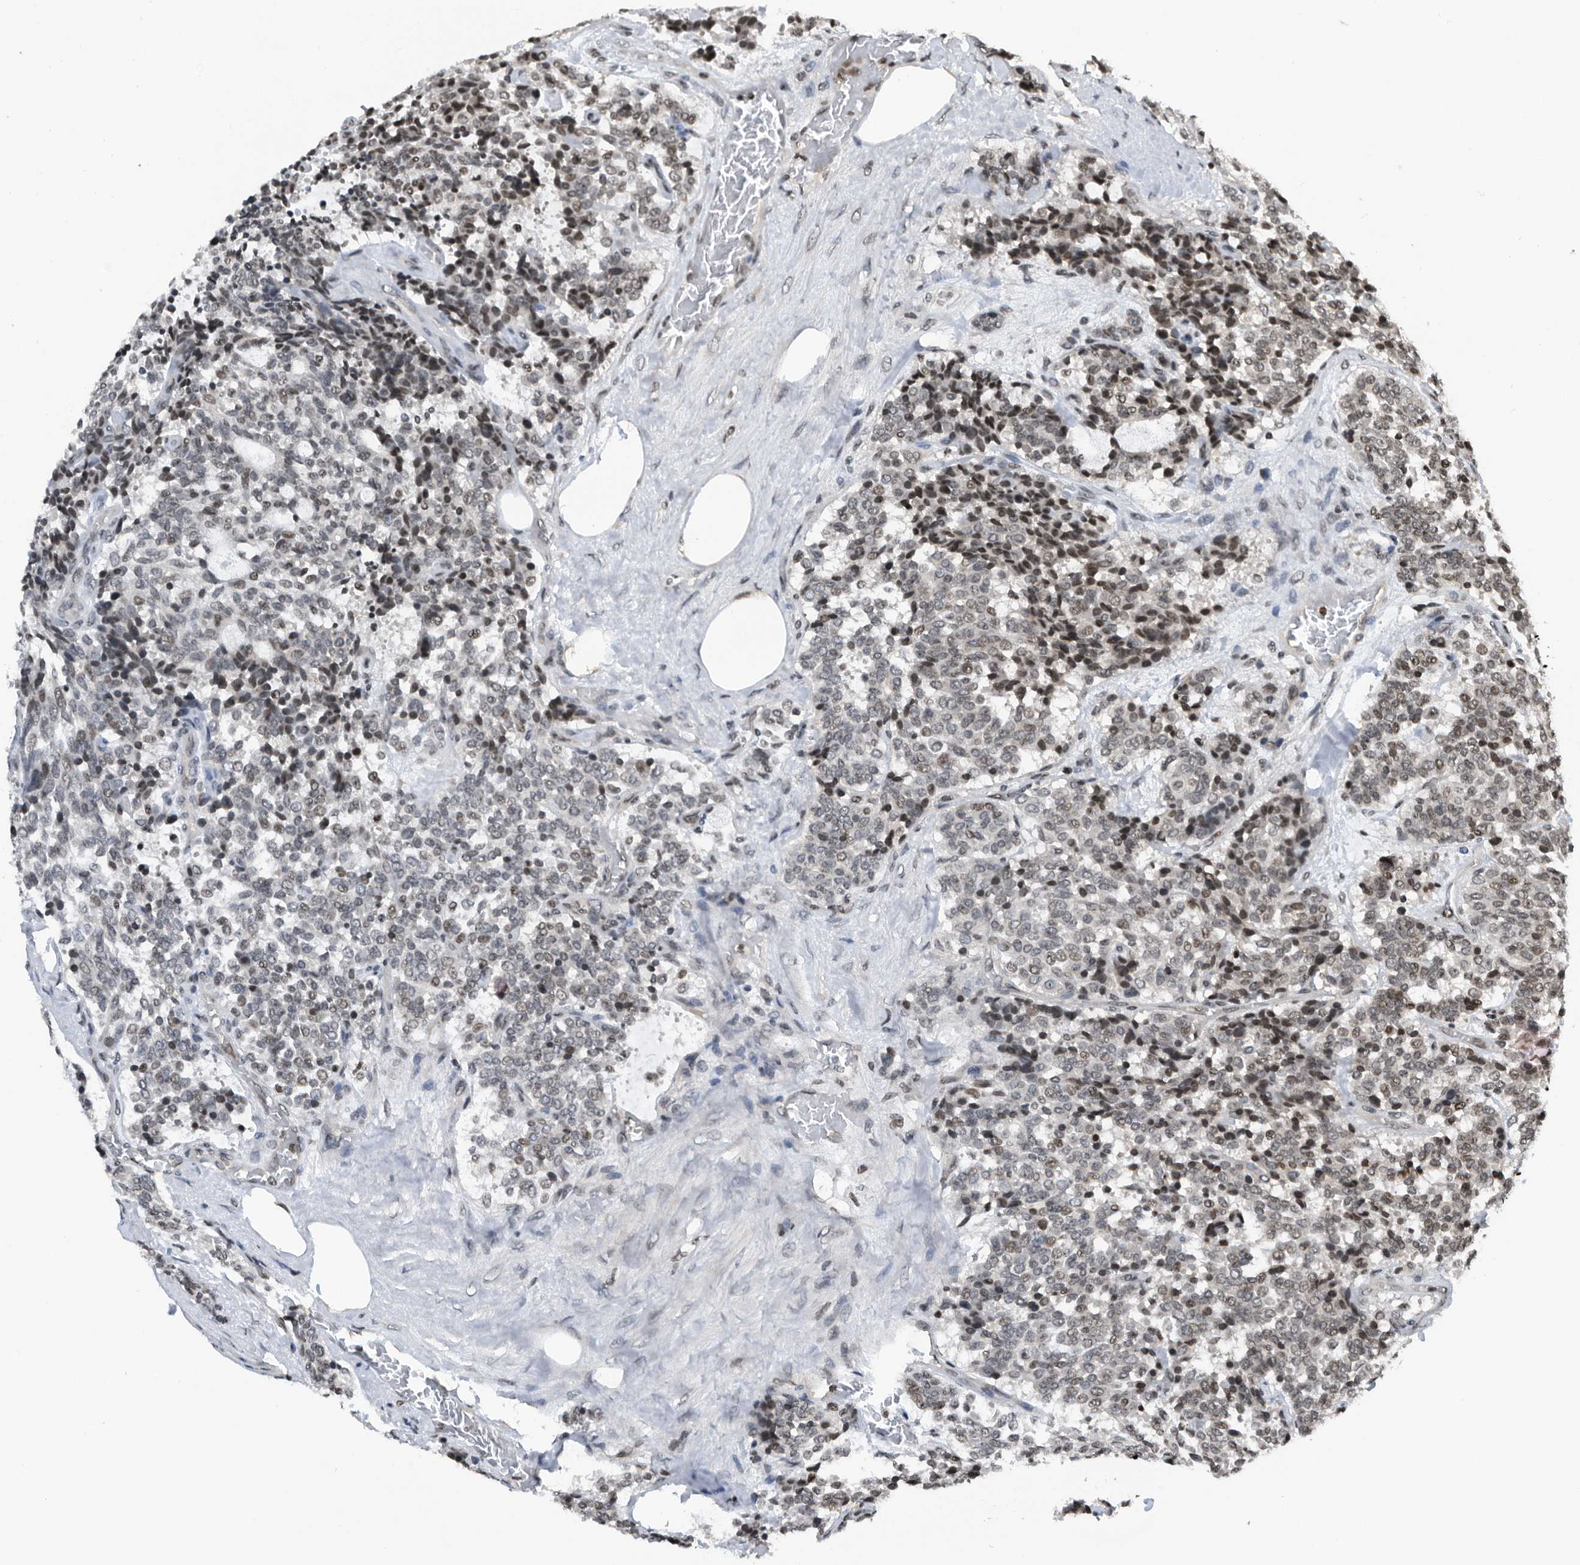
{"staining": {"intensity": "weak", "quantity": "25%-75%", "location": "nuclear"}, "tissue": "carcinoid", "cell_type": "Tumor cells", "image_type": "cancer", "snomed": [{"axis": "morphology", "description": "Carcinoid, malignant, NOS"}, {"axis": "topography", "description": "Pancreas"}], "caption": "Immunohistochemical staining of carcinoid (malignant) displays low levels of weak nuclear positivity in about 25%-75% of tumor cells. (Brightfield microscopy of DAB IHC at high magnification).", "gene": "SNRNP48", "patient": {"sex": "female", "age": 54}}